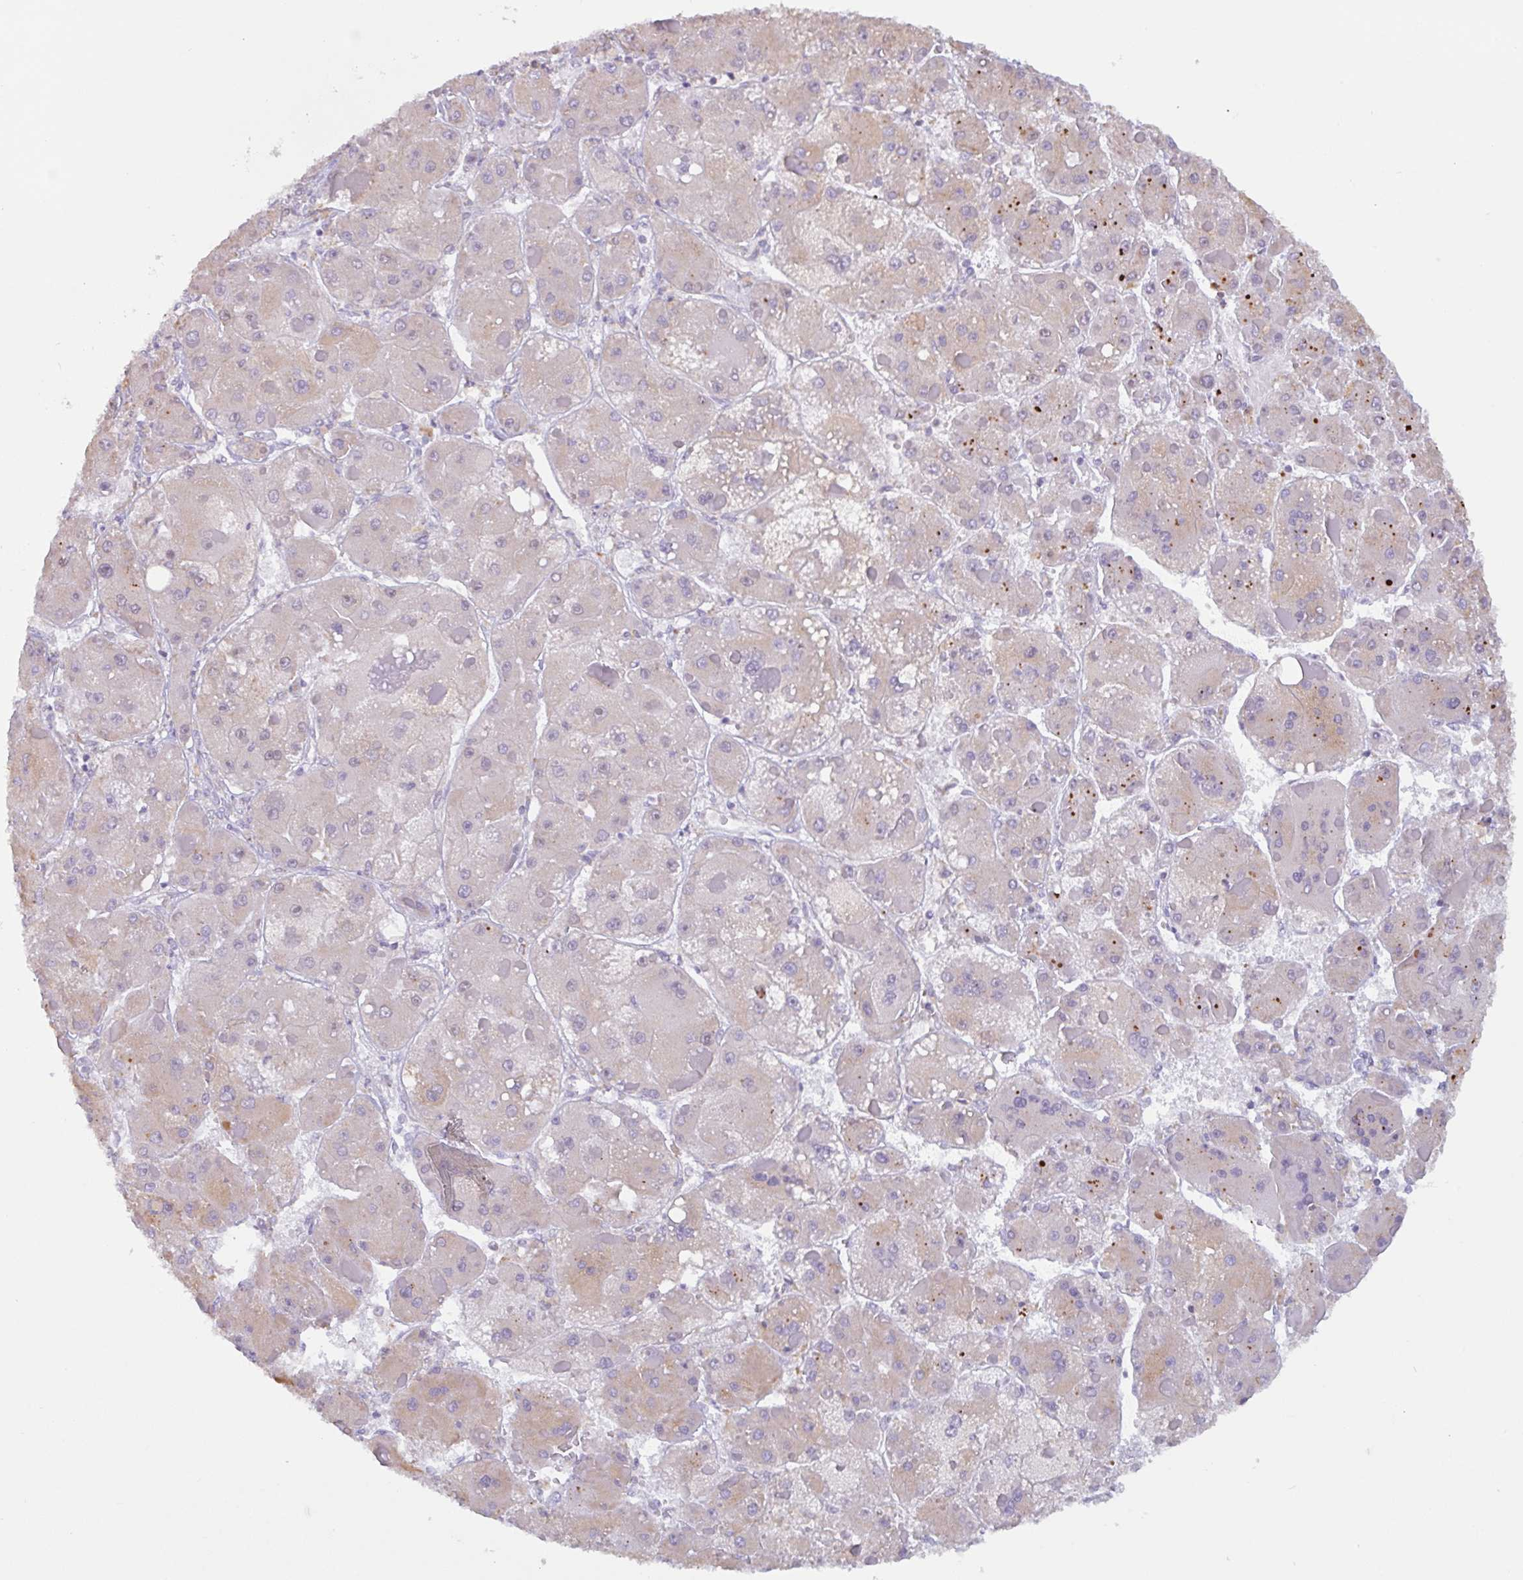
{"staining": {"intensity": "weak", "quantity": "<25%", "location": "cytoplasmic/membranous"}, "tissue": "liver cancer", "cell_type": "Tumor cells", "image_type": "cancer", "snomed": [{"axis": "morphology", "description": "Carcinoma, Hepatocellular, NOS"}, {"axis": "topography", "description": "Liver"}], "caption": "DAB (3,3'-diaminobenzidine) immunohistochemical staining of human liver cancer shows no significant staining in tumor cells.", "gene": "DOK4", "patient": {"sex": "female", "age": 73}}